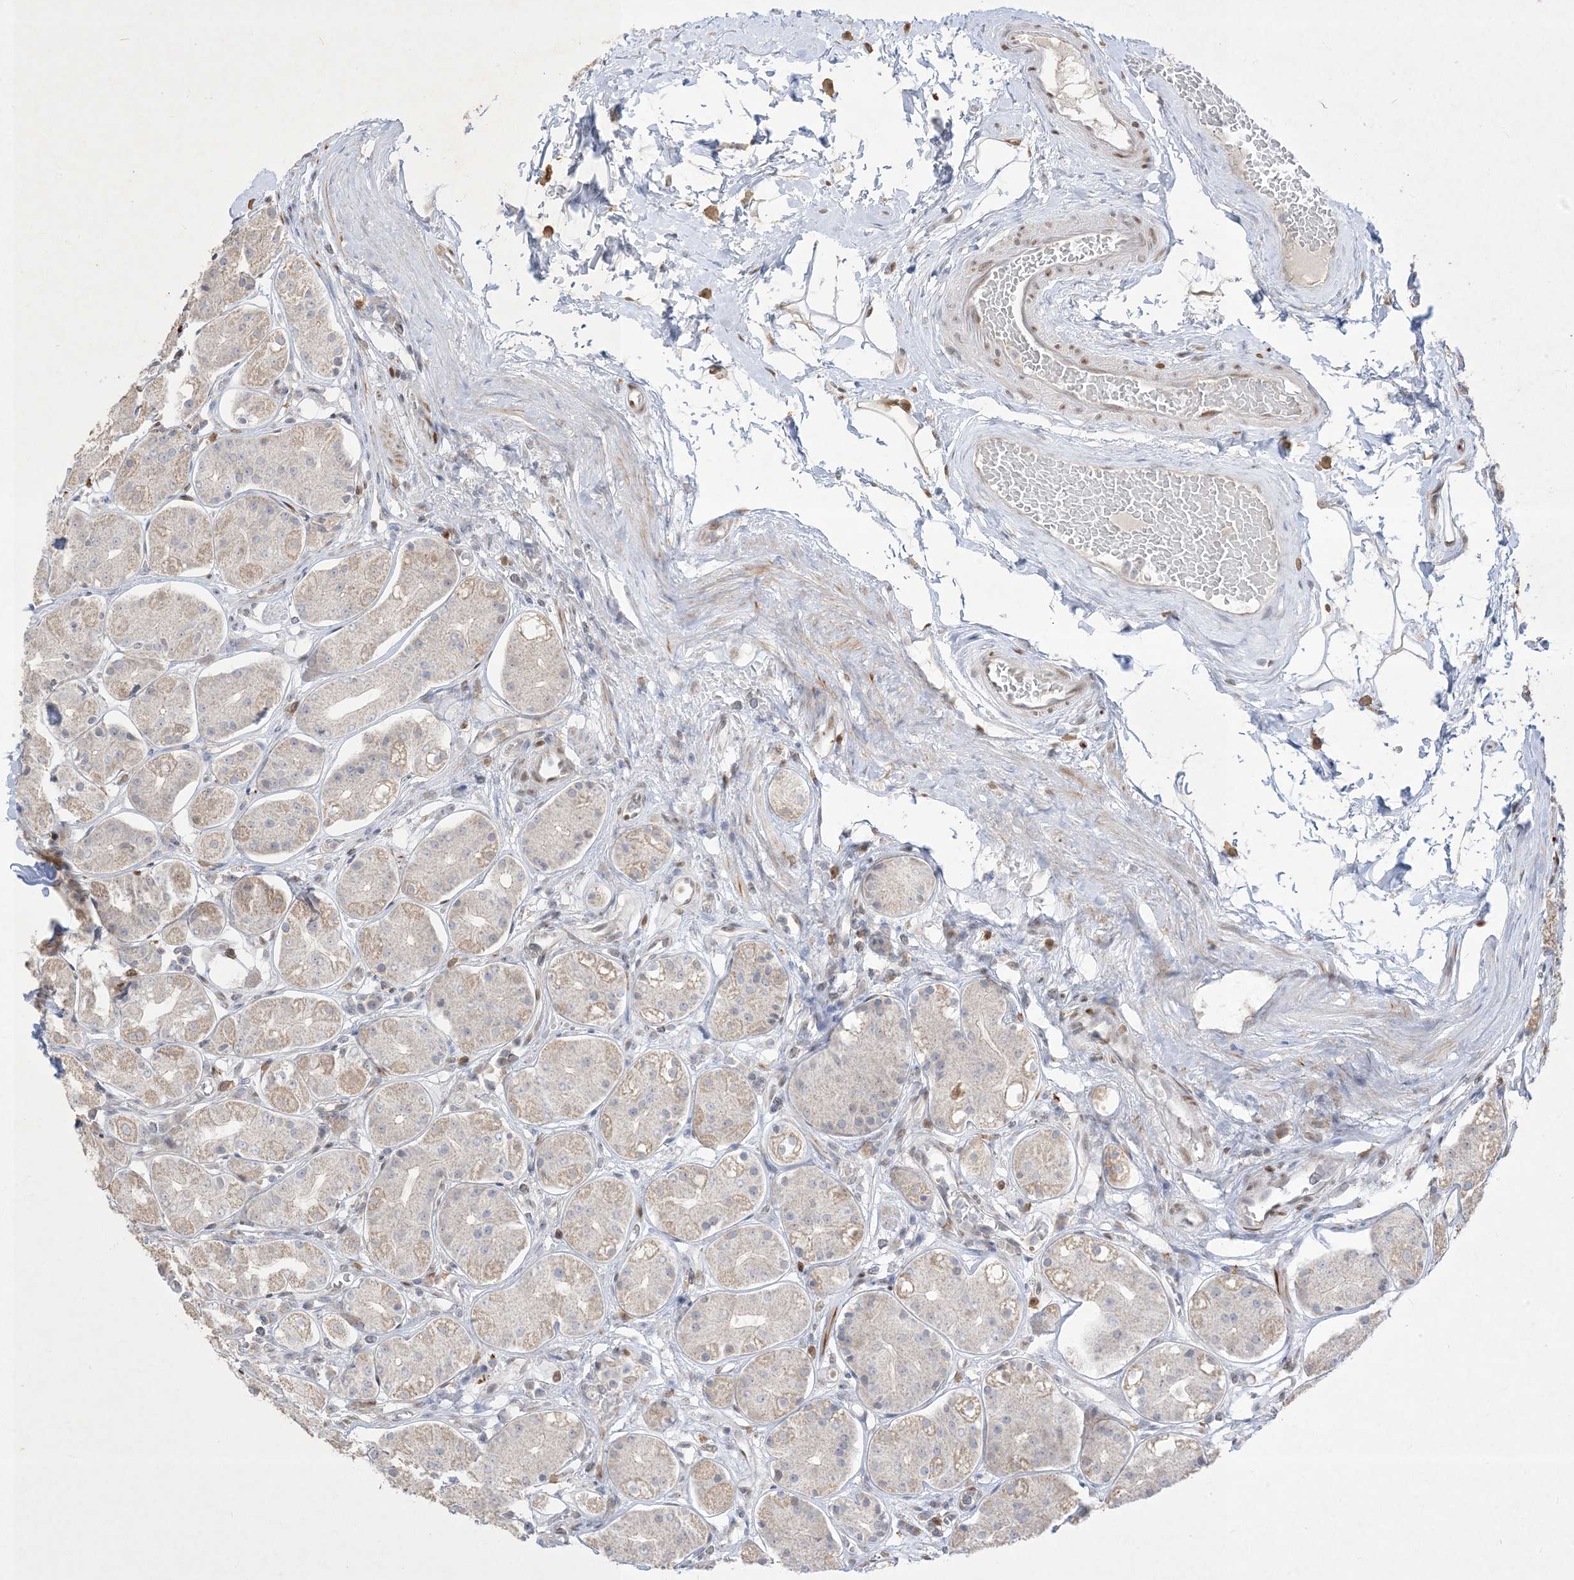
{"staining": {"intensity": "weak", "quantity": "25%-75%", "location": "cytoplasmic/membranous,nuclear"}, "tissue": "stomach", "cell_type": "Glandular cells", "image_type": "normal", "snomed": [{"axis": "morphology", "description": "Normal tissue, NOS"}, {"axis": "topography", "description": "Stomach"}, {"axis": "topography", "description": "Stomach, lower"}], "caption": "Immunohistochemical staining of normal human stomach shows low levels of weak cytoplasmic/membranous,nuclear positivity in about 25%-75% of glandular cells.", "gene": "BHLHE40", "patient": {"sex": "female", "age": 56}}